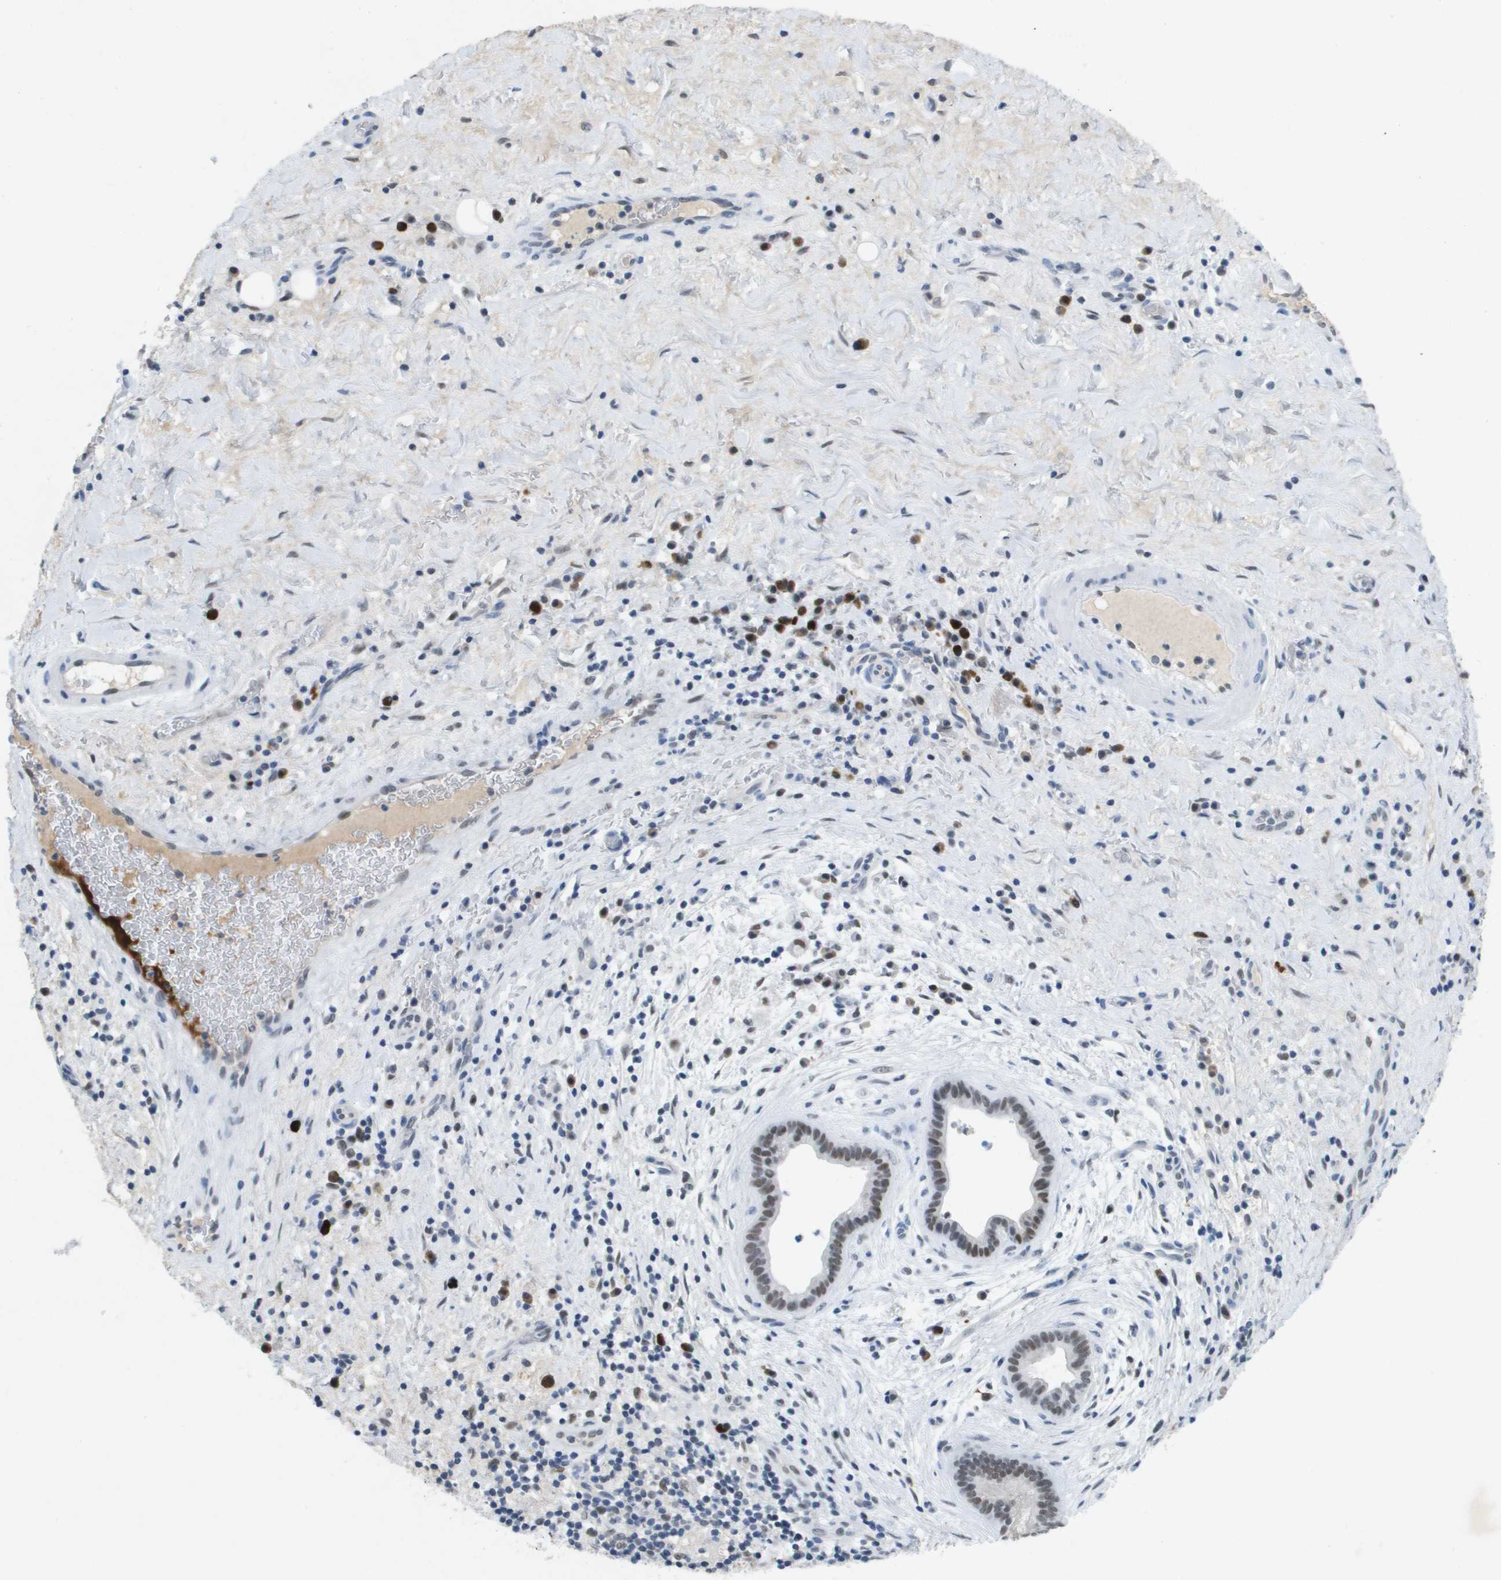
{"staining": {"intensity": "moderate", "quantity": "<25%", "location": "nuclear"}, "tissue": "liver cancer", "cell_type": "Tumor cells", "image_type": "cancer", "snomed": [{"axis": "morphology", "description": "Cholangiocarcinoma"}, {"axis": "topography", "description": "Liver"}], "caption": "Liver cancer (cholangiocarcinoma) tissue demonstrates moderate nuclear positivity in about <25% of tumor cells", "gene": "TP53RK", "patient": {"sex": "female", "age": 38}}